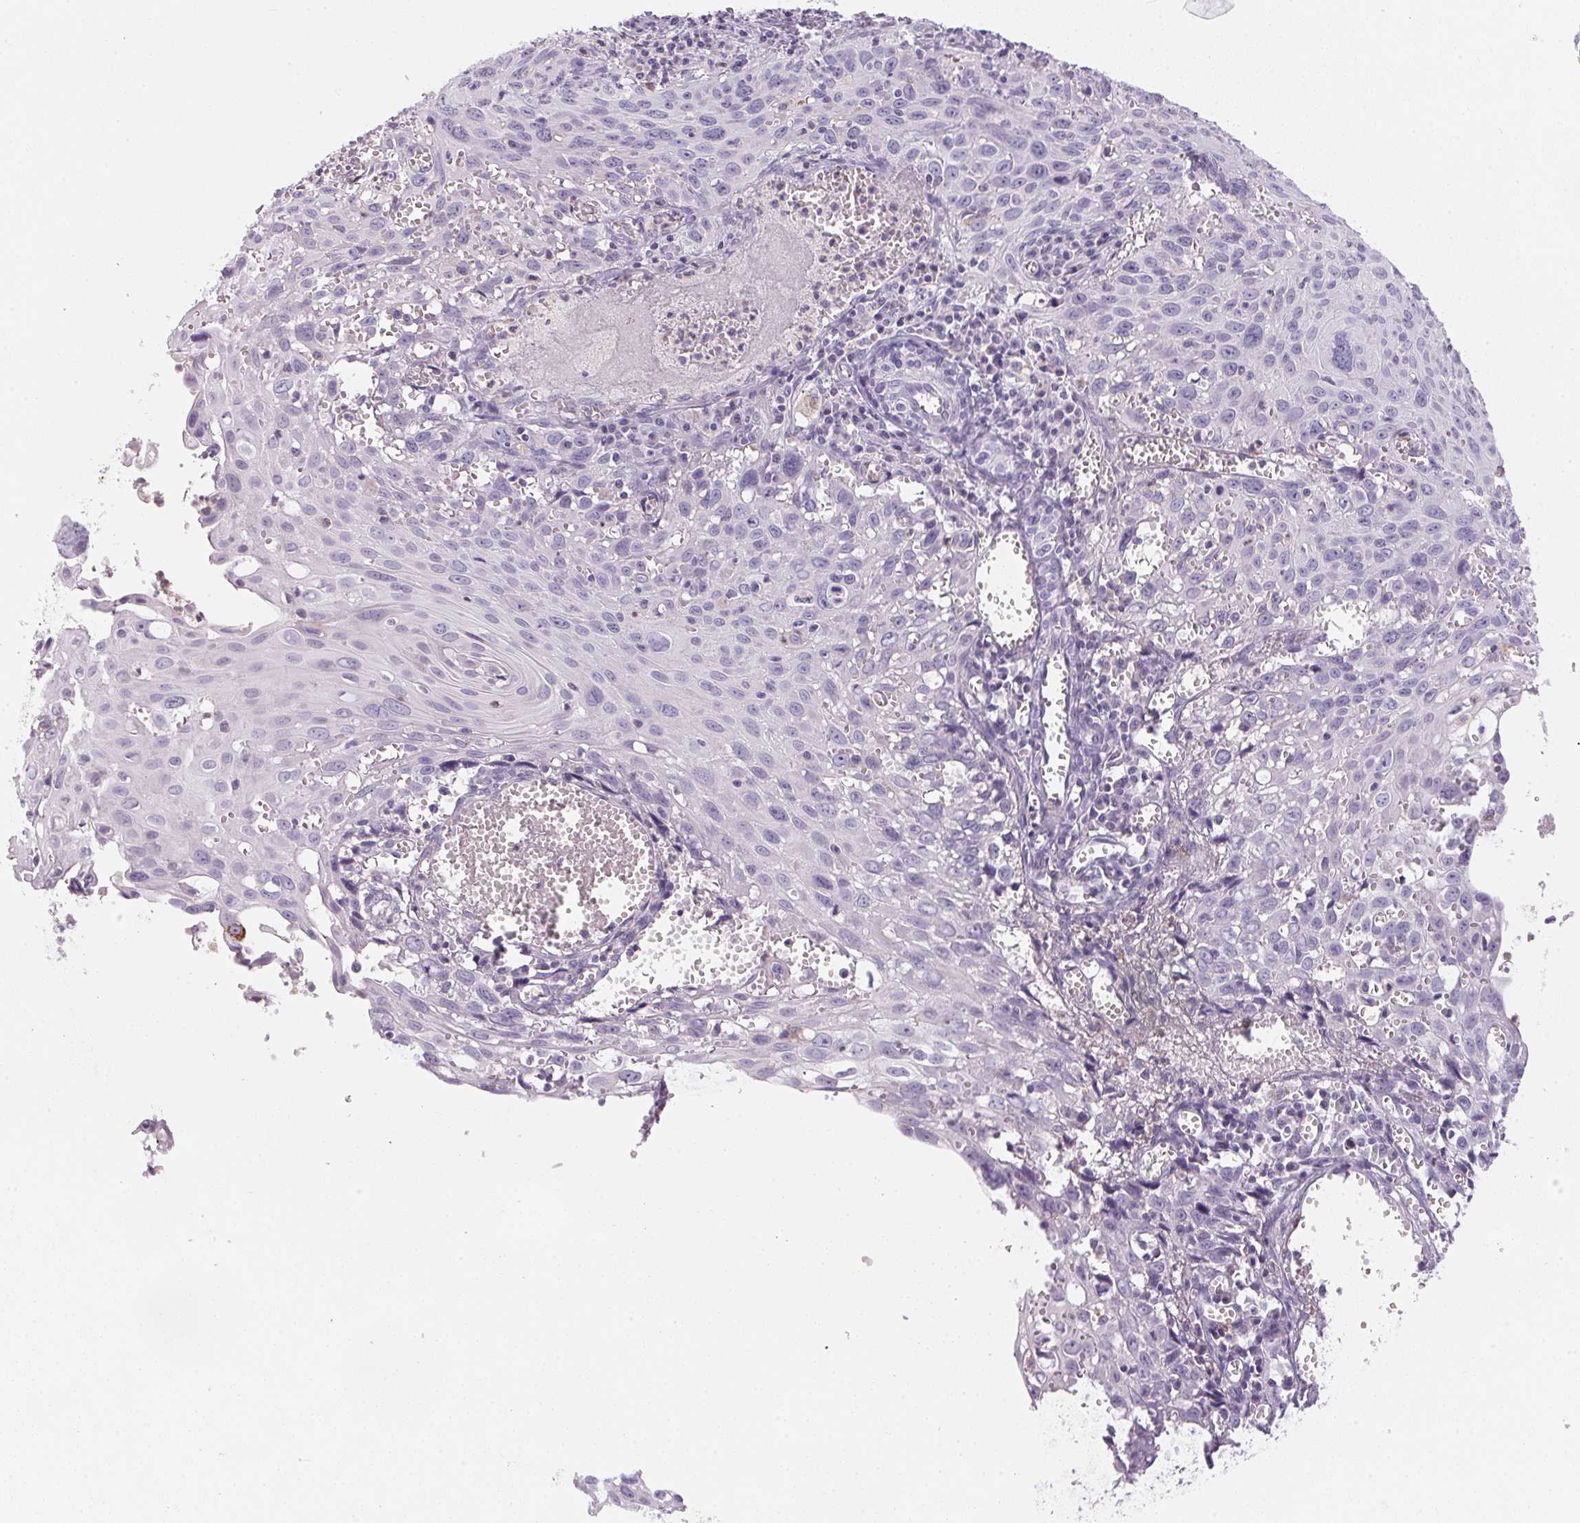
{"staining": {"intensity": "negative", "quantity": "none", "location": "none"}, "tissue": "cervical cancer", "cell_type": "Tumor cells", "image_type": "cancer", "snomed": [{"axis": "morphology", "description": "Squamous cell carcinoma, NOS"}, {"axis": "topography", "description": "Cervix"}], "caption": "There is no significant expression in tumor cells of squamous cell carcinoma (cervical).", "gene": "ECPAS", "patient": {"sex": "female", "age": 38}}